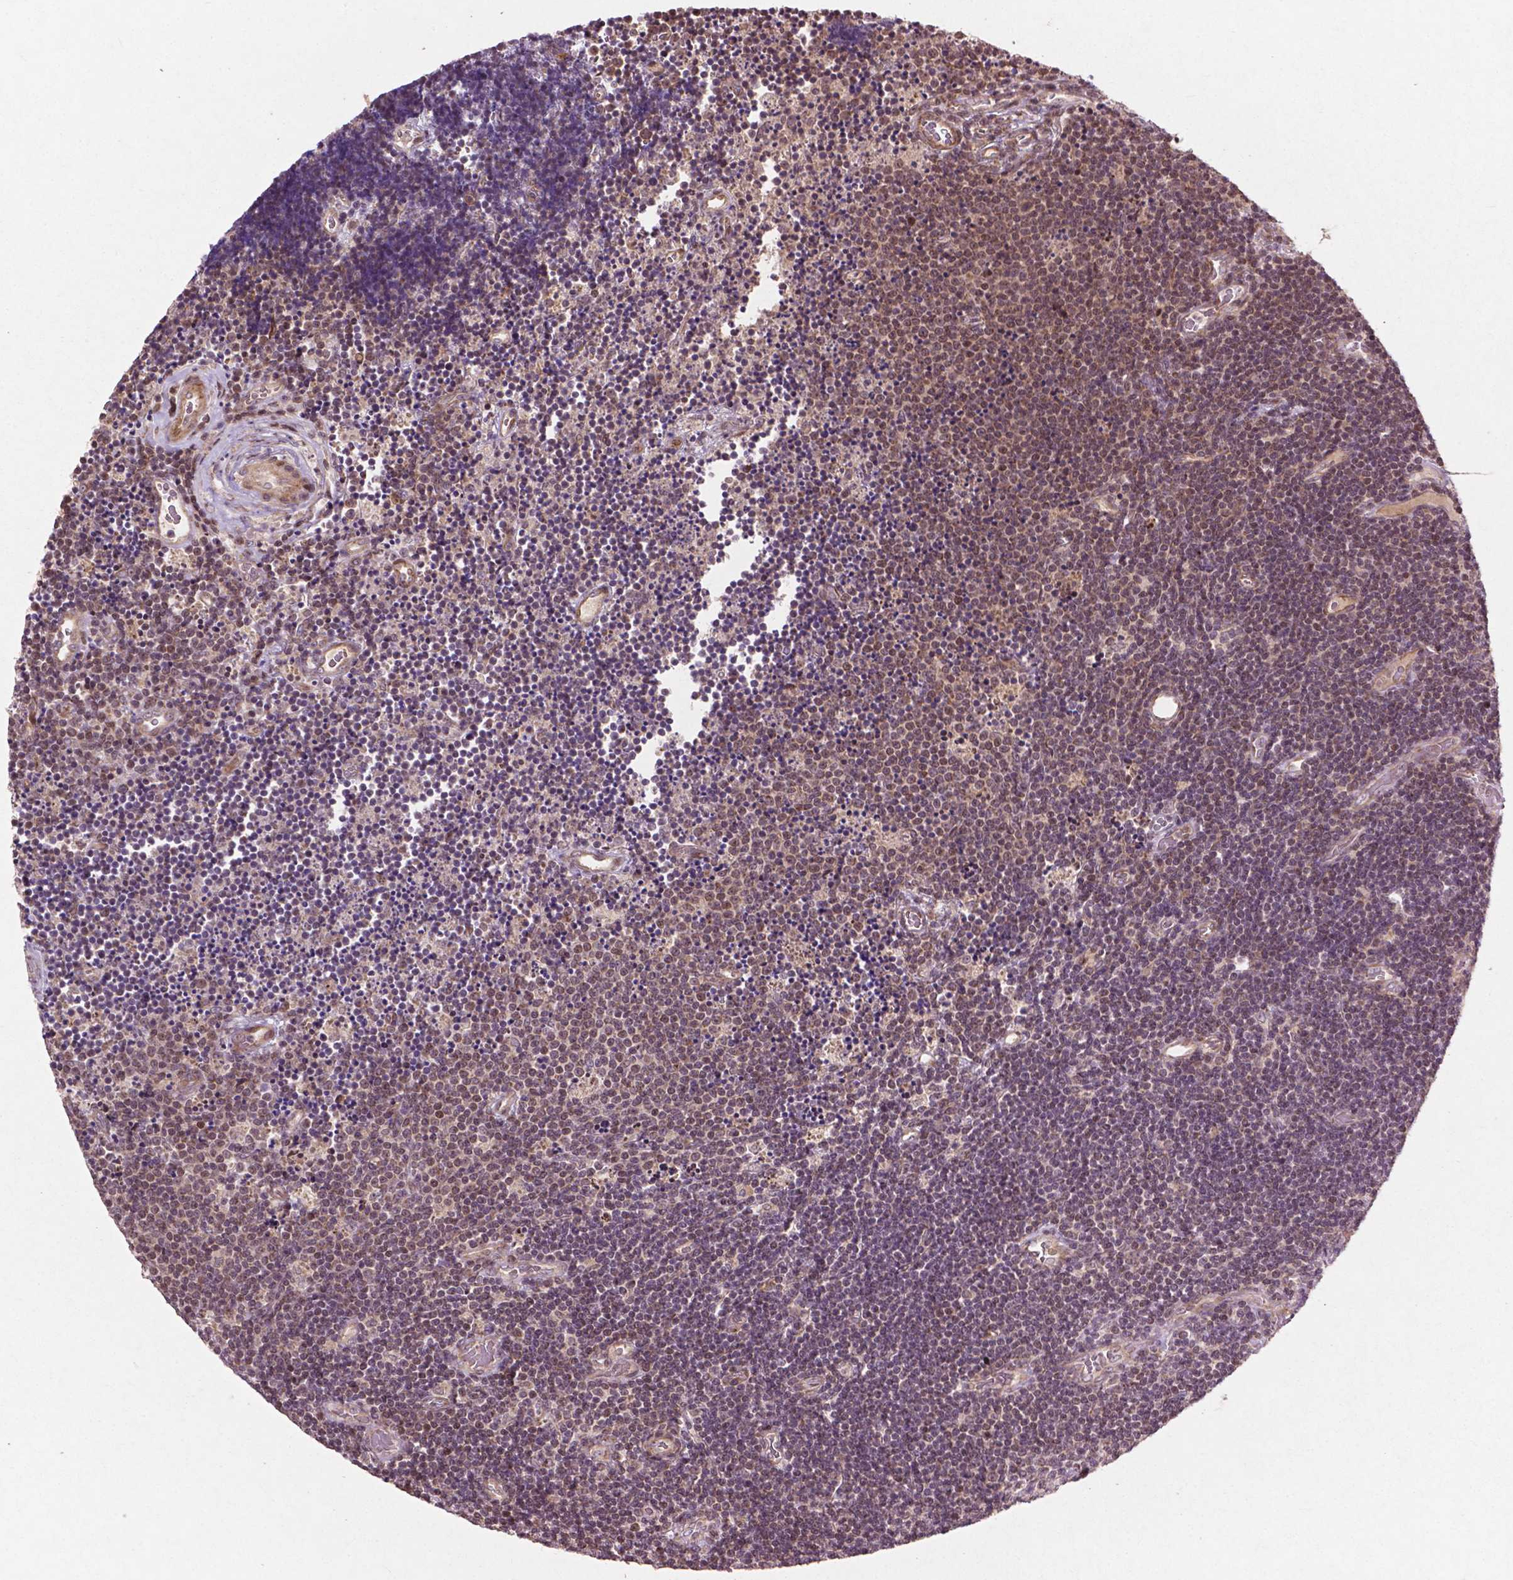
{"staining": {"intensity": "moderate", "quantity": "25%-75%", "location": "cytoplasmic/membranous,nuclear"}, "tissue": "lymphoma", "cell_type": "Tumor cells", "image_type": "cancer", "snomed": [{"axis": "morphology", "description": "Malignant lymphoma, non-Hodgkin's type, Low grade"}, {"axis": "topography", "description": "Brain"}], "caption": "Lymphoma stained with a brown dye exhibits moderate cytoplasmic/membranous and nuclear positive staining in approximately 25%-75% of tumor cells.", "gene": "B3GALNT2", "patient": {"sex": "female", "age": 66}}